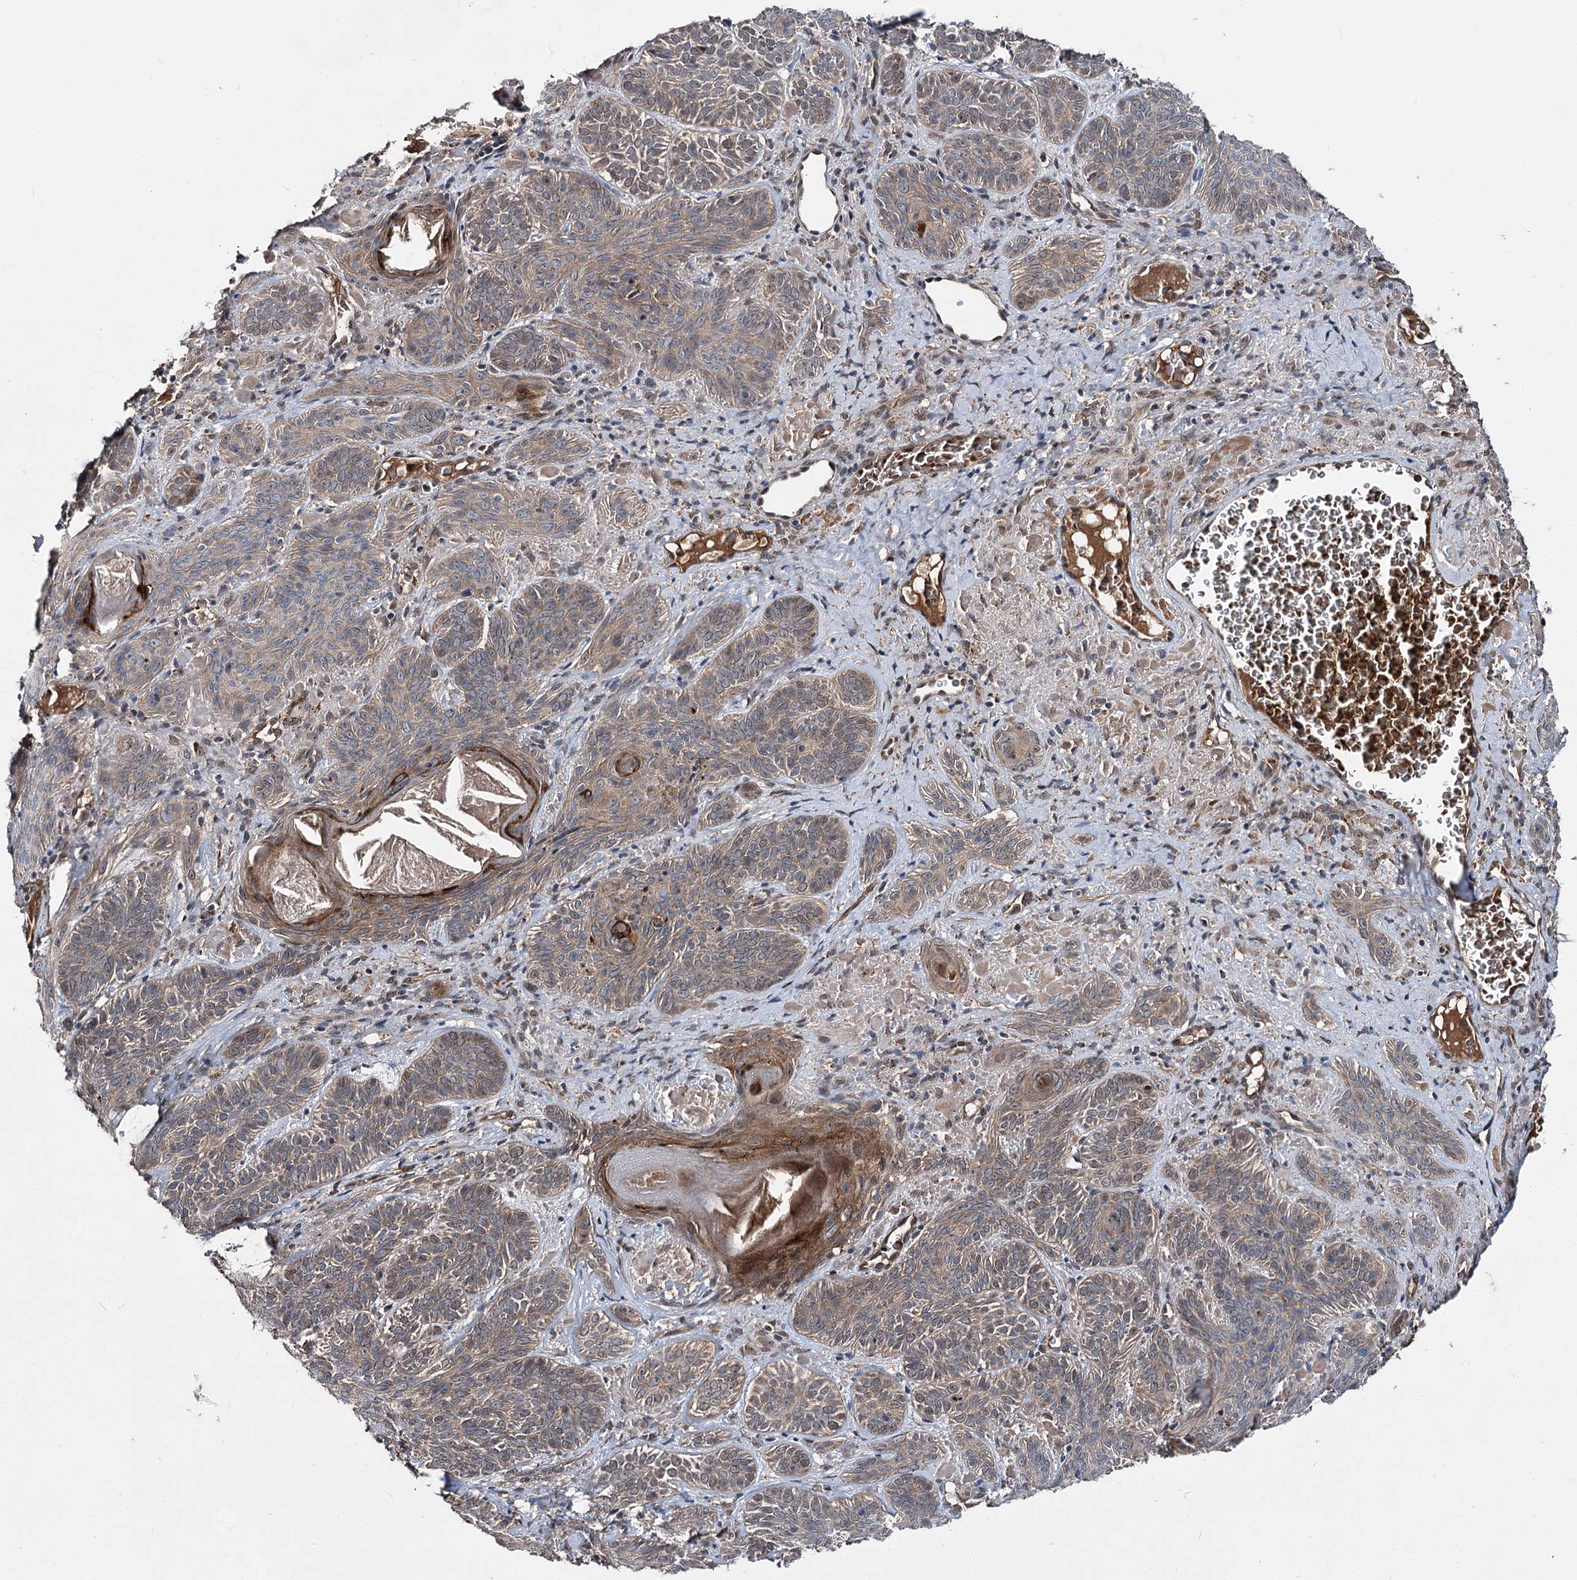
{"staining": {"intensity": "weak", "quantity": ">75%", "location": "cytoplasmic/membranous"}, "tissue": "skin cancer", "cell_type": "Tumor cells", "image_type": "cancer", "snomed": [{"axis": "morphology", "description": "Basal cell carcinoma"}, {"axis": "topography", "description": "Skin"}], "caption": "Immunohistochemistry (IHC) (DAB) staining of human basal cell carcinoma (skin) shows weak cytoplasmic/membranous protein staining in approximately >75% of tumor cells.", "gene": "MSANTD2", "patient": {"sex": "male", "age": 85}}